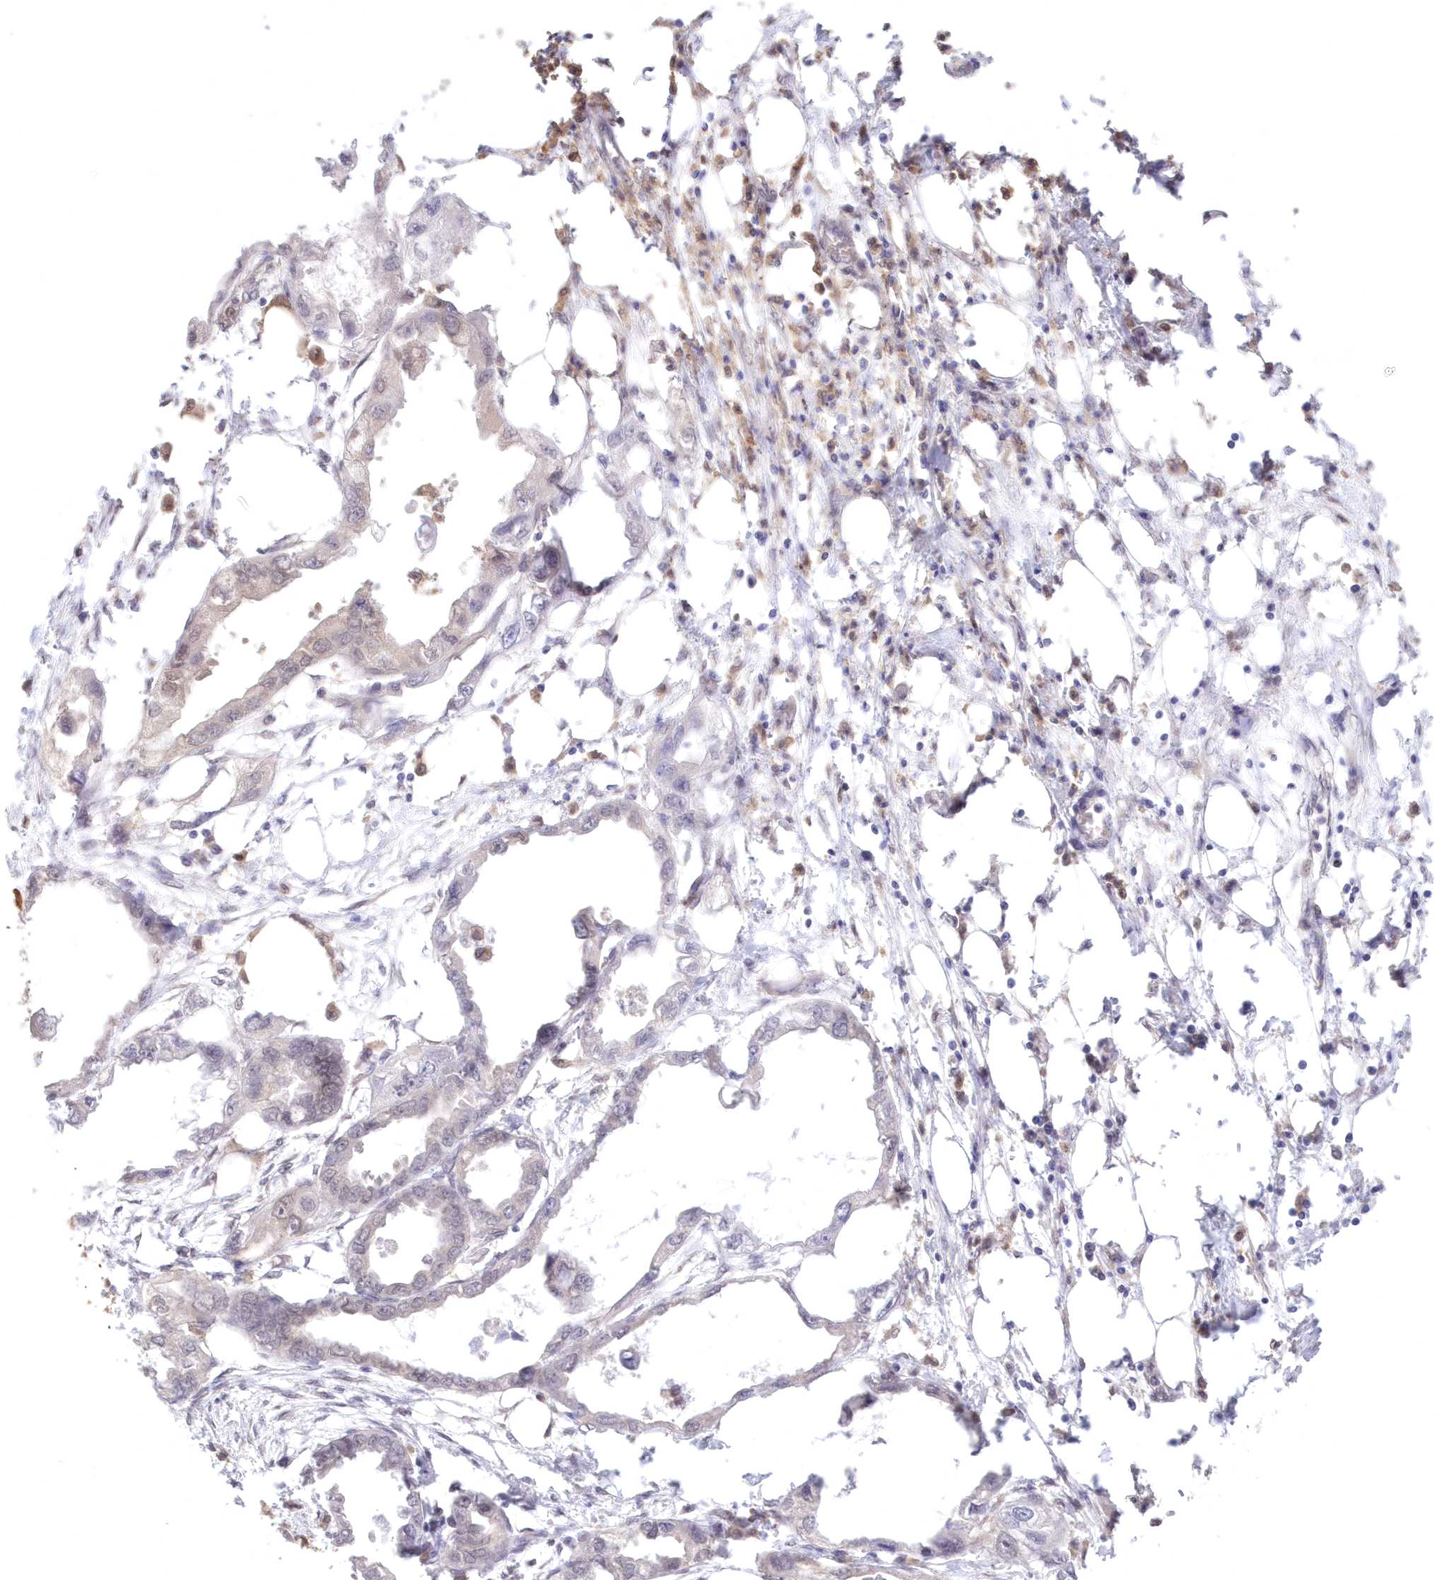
{"staining": {"intensity": "negative", "quantity": "none", "location": "none"}, "tissue": "endometrial cancer", "cell_type": "Tumor cells", "image_type": "cancer", "snomed": [{"axis": "morphology", "description": "Adenocarcinoma, NOS"}, {"axis": "morphology", "description": "Adenocarcinoma, metastatic, NOS"}, {"axis": "topography", "description": "Adipose tissue"}, {"axis": "topography", "description": "Endometrium"}], "caption": "Adenocarcinoma (endometrial) stained for a protein using IHC exhibits no staining tumor cells.", "gene": "RNPEP", "patient": {"sex": "female", "age": 67}}